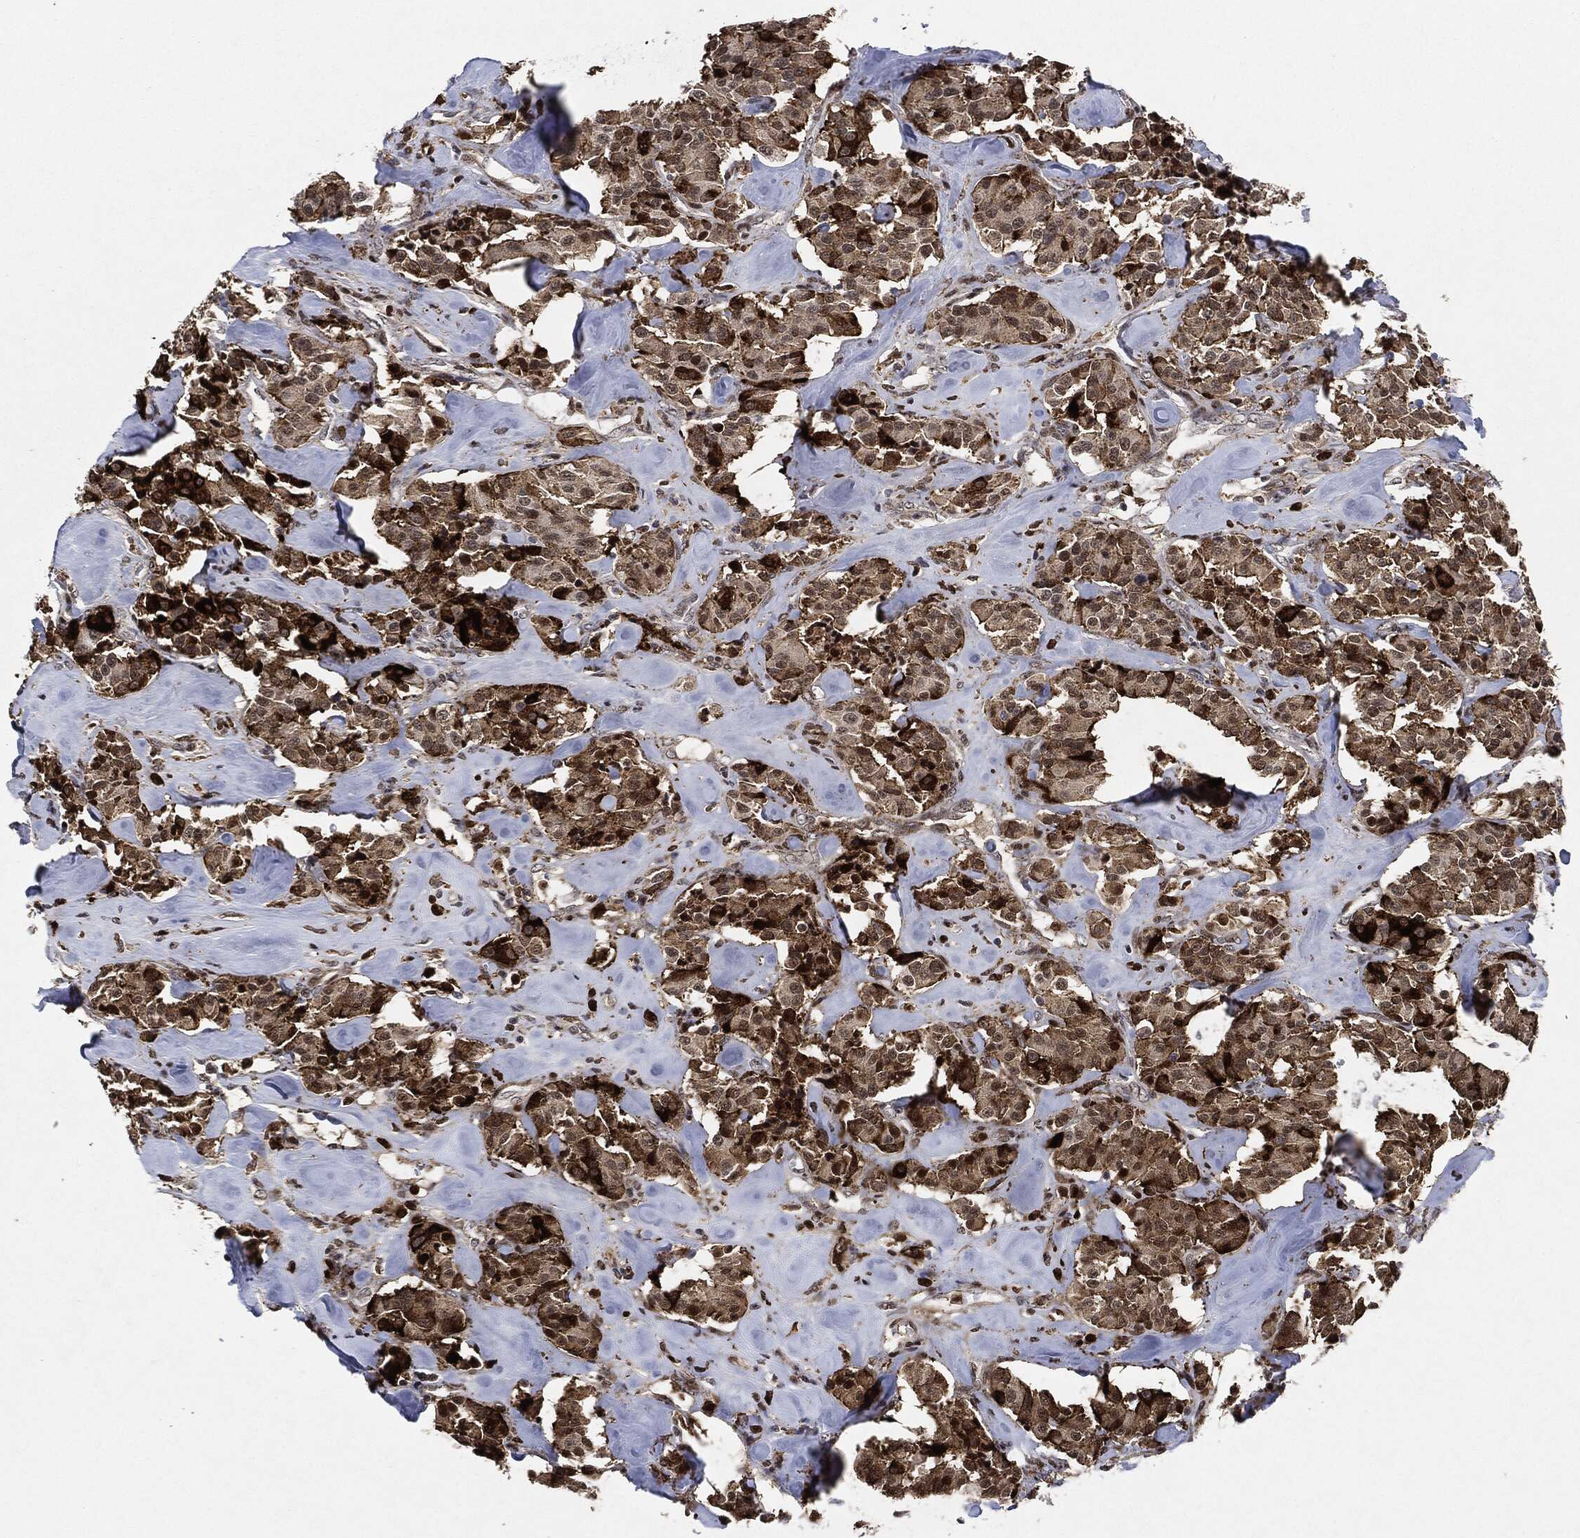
{"staining": {"intensity": "strong", "quantity": "25%-75%", "location": "cytoplasmic/membranous"}, "tissue": "carcinoid", "cell_type": "Tumor cells", "image_type": "cancer", "snomed": [{"axis": "morphology", "description": "Carcinoid, malignant, NOS"}, {"axis": "topography", "description": "Pancreas"}], "caption": "Human carcinoid stained with a protein marker shows strong staining in tumor cells.", "gene": "NANOS3", "patient": {"sex": "male", "age": 41}}